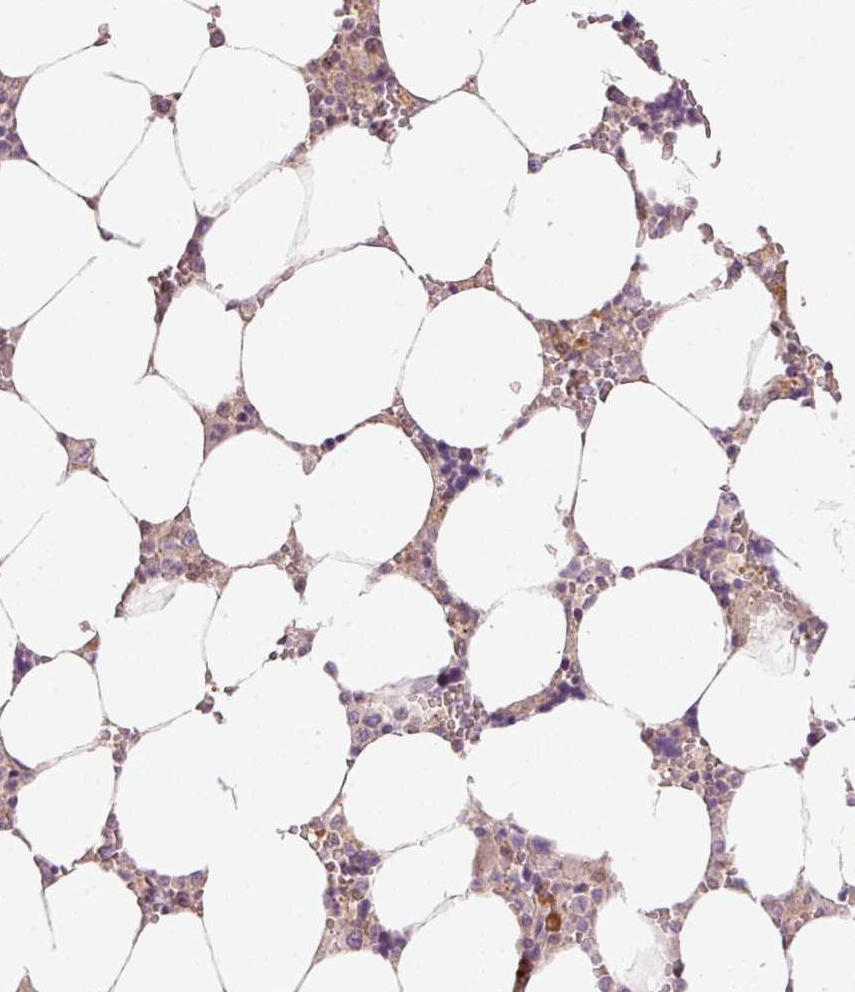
{"staining": {"intensity": "moderate", "quantity": "<25%", "location": "cytoplasmic/membranous,nuclear"}, "tissue": "bone marrow", "cell_type": "Hematopoietic cells", "image_type": "normal", "snomed": [{"axis": "morphology", "description": "Normal tissue, NOS"}, {"axis": "topography", "description": "Bone marrow"}], "caption": "DAB (3,3'-diaminobenzidine) immunohistochemical staining of unremarkable human bone marrow demonstrates moderate cytoplasmic/membranous,nuclear protein staining in about <25% of hematopoietic cells. The protein of interest is stained brown, and the nuclei are stained in blue (DAB IHC with brightfield microscopy, high magnification).", "gene": "MAP10", "patient": {"sex": "male", "age": 64}}